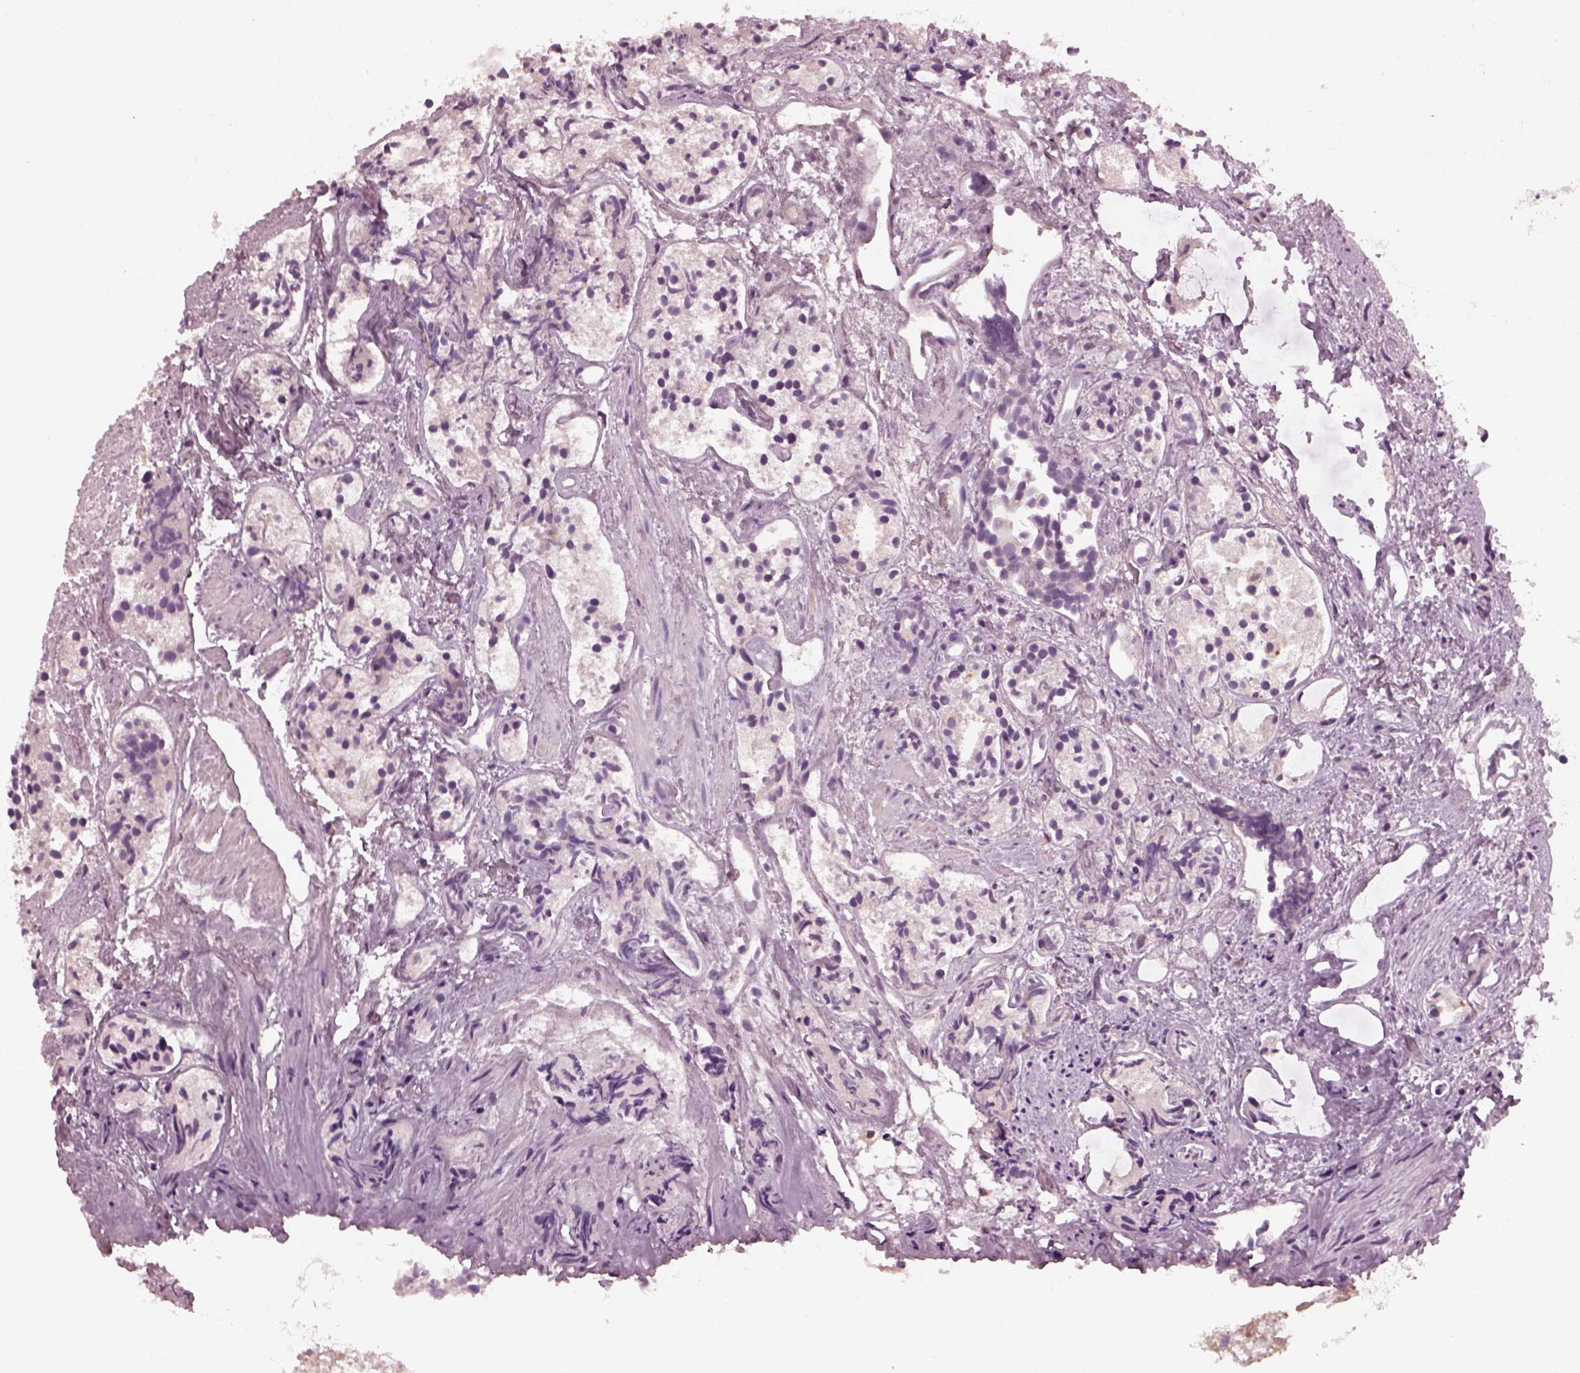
{"staining": {"intensity": "weak", "quantity": "25%-75%", "location": "cytoplasmic/membranous"}, "tissue": "prostate cancer", "cell_type": "Tumor cells", "image_type": "cancer", "snomed": [{"axis": "morphology", "description": "Adenocarcinoma, High grade"}, {"axis": "topography", "description": "Prostate"}], "caption": "Brown immunohistochemical staining in human prostate adenocarcinoma (high-grade) reveals weak cytoplasmic/membranous positivity in approximately 25%-75% of tumor cells.", "gene": "SHTN1", "patient": {"sex": "male", "age": 85}}